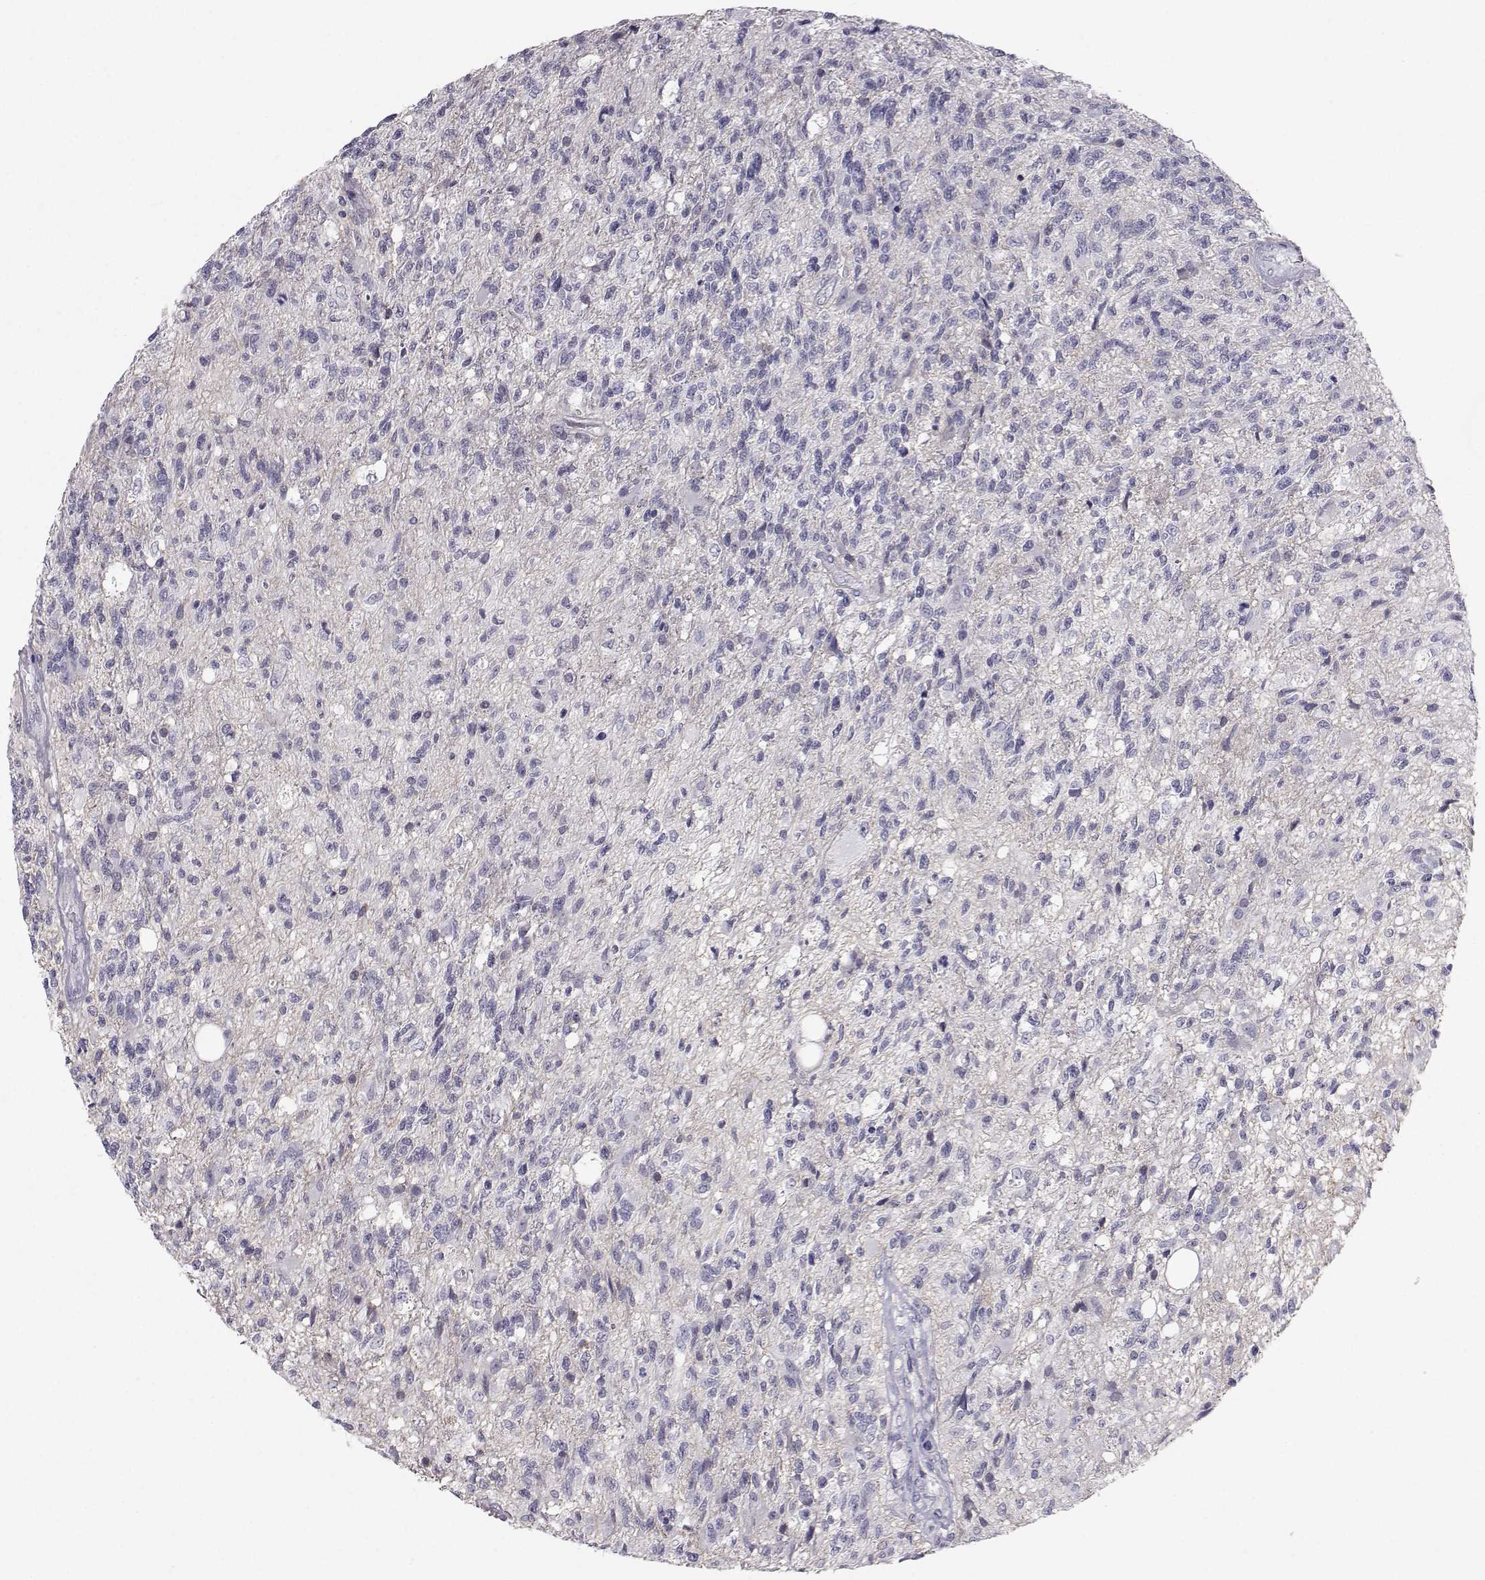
{"staining": {"intensity": "negative", "quantity": "none", "location": "none"}, "tissue": "glioma", "cell_type": "Tumor cells", "image_type": "cancer", "snomed": [{"axis": "morphology", "description": "Glioma, malignant, High grade"}, {"axis": "topography", "description": "Brain"}], "caption": "This micrograph is of malignant high-grade glioma stained with IHC to label a protein in brown with the nuclei are counter-stained blue. There is no expression in tumor cells.", "gene": "SPDYE4", "patient": {"sex": "male", "age": 56}}